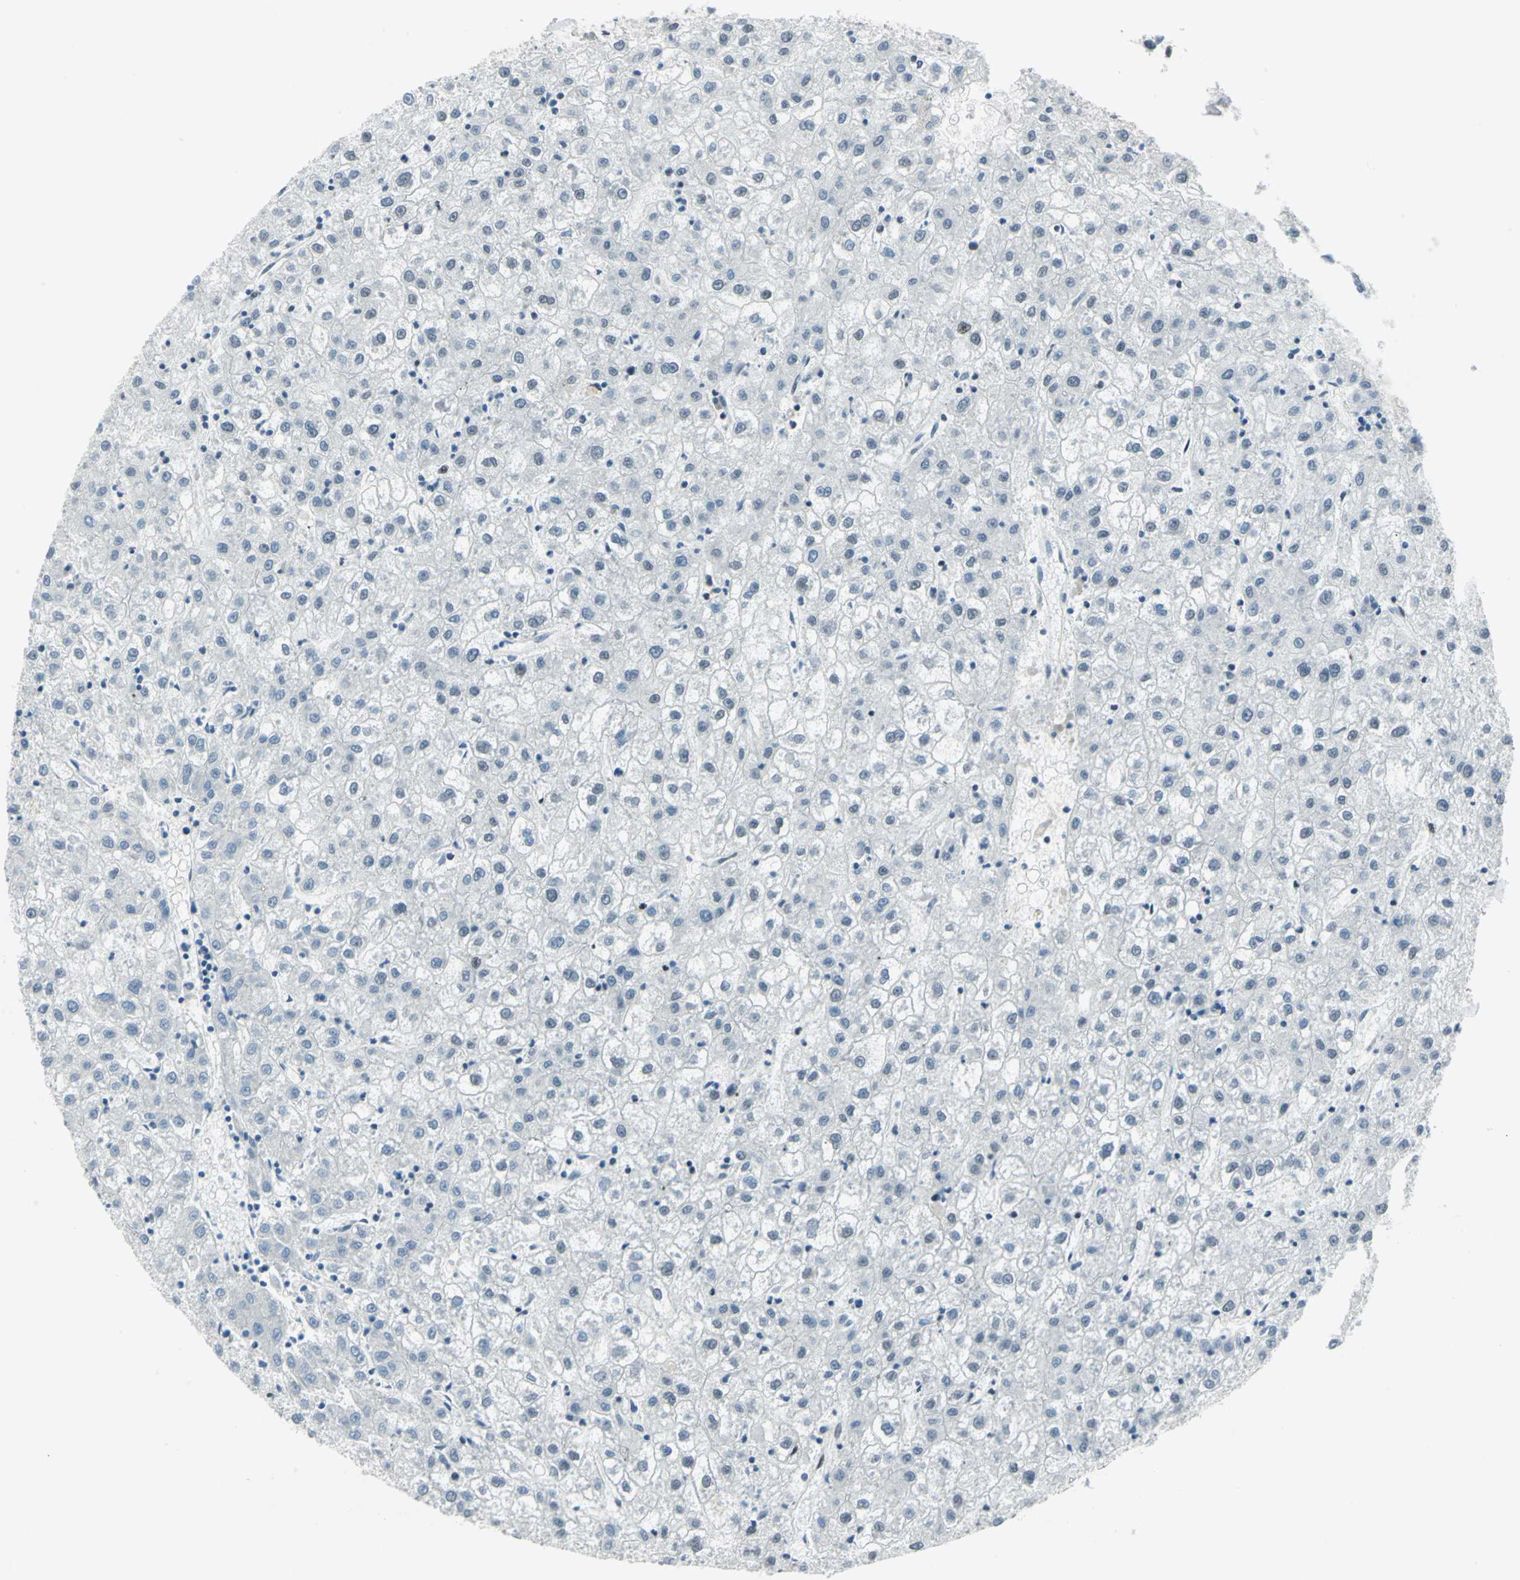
{"staining": {"intensity": "negative", "quantity": "none", "location": "none"}, "tissue": "liver cancer", "cell_type": "Tumor cells", "image_type": "cancer", "snomed": [{"axis": "morphology", "description": "Carcinoma, Hepatocellular, NOS"}, {"axis": "topography", "description": "Liver"}], "caption": "DAB (3,3'-diaminobenzidine) immunohistochemical staining of human liver cancer displays no significant positivity in tumor cells. (Stains: DAB immunohistochemistry (IHC) with hematoxylin counter stain, Microscopy: brightfield microscopy at high magnification).", "gene": "MTMR10", "patient": {"sex": "male", "age": 72}}